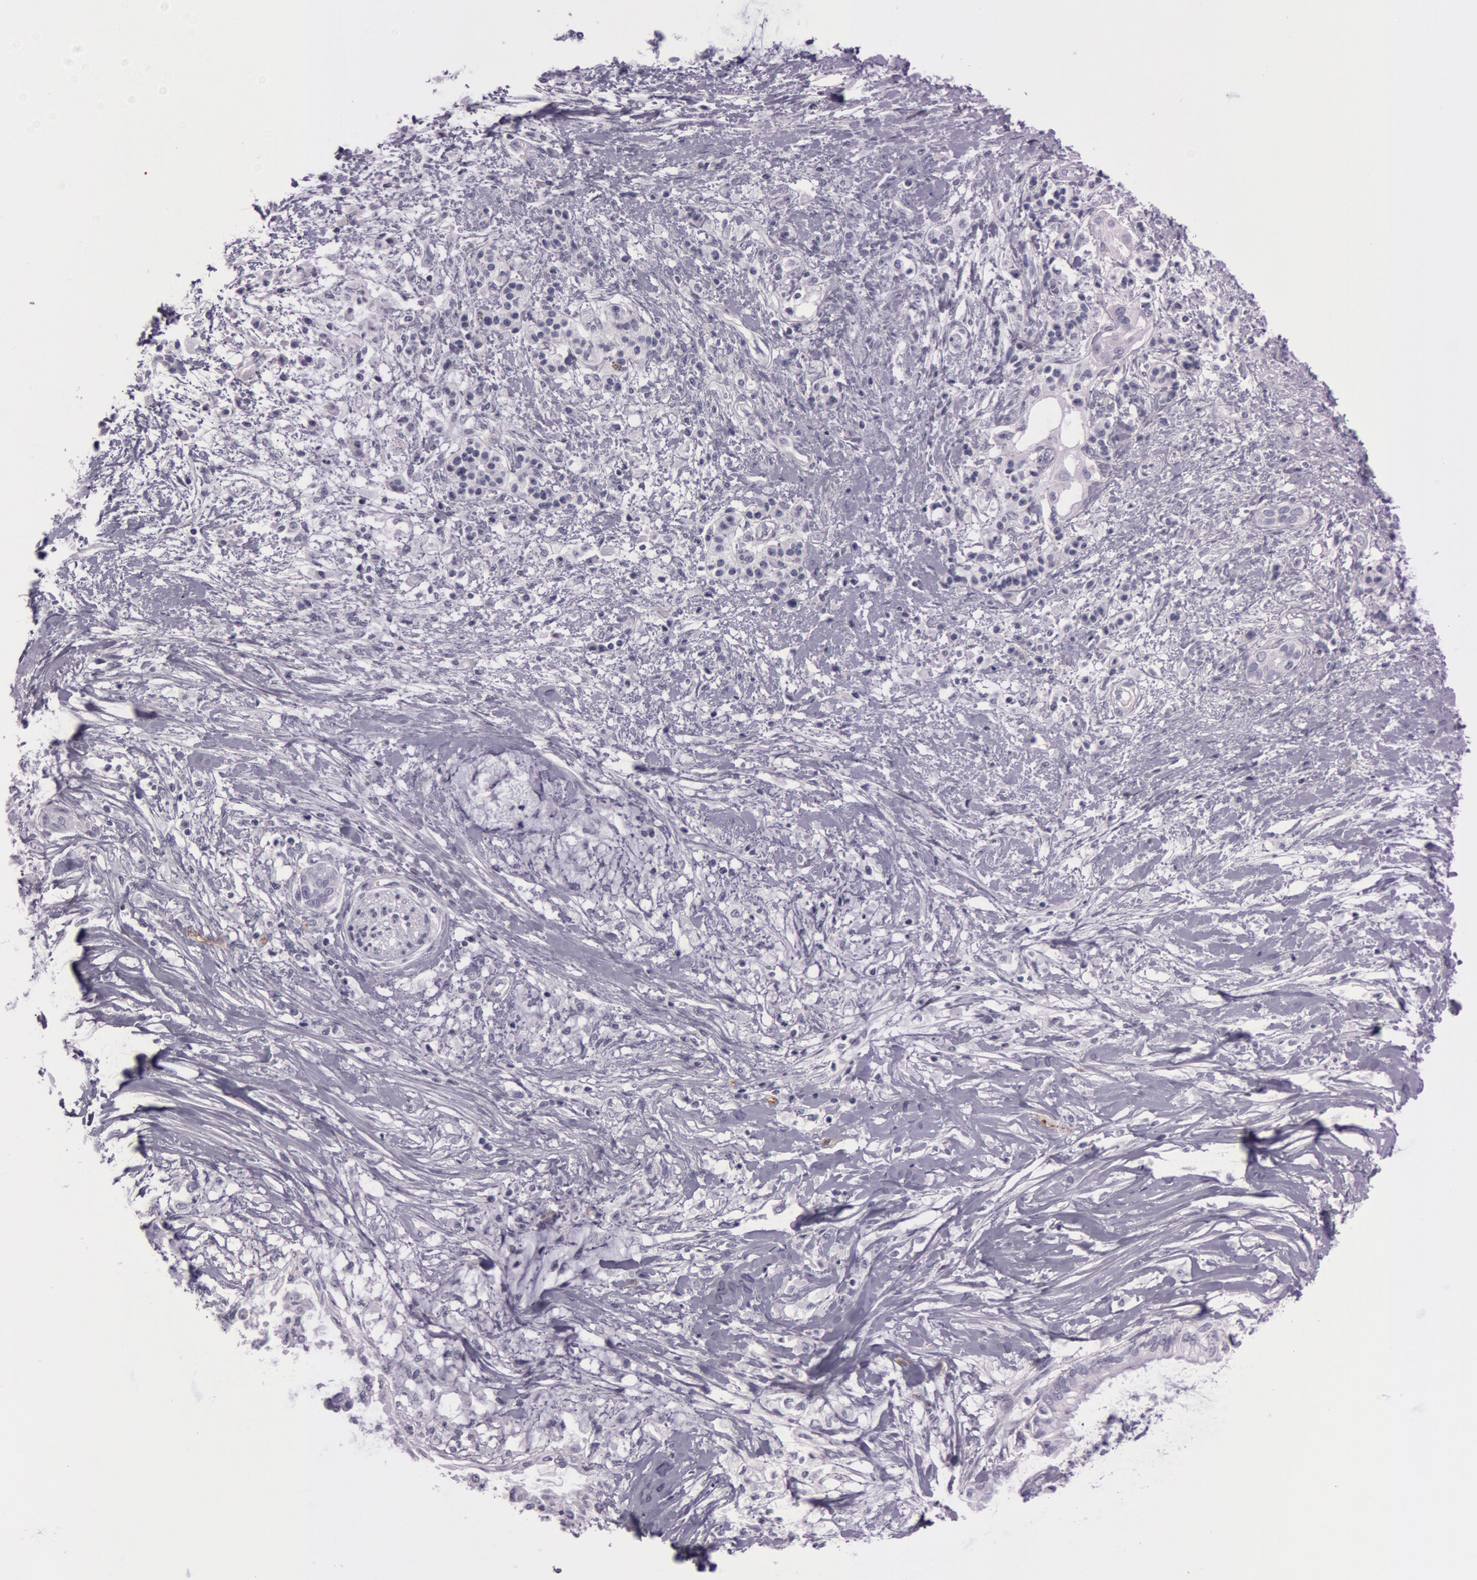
{"staining": {"intensity": "negative", "quantity": "none", "location": "none"}, "tissue": "pancreatic cancer", "cell_type": "Tumor cells", "image_type": "cancer", "snomed": [{"axis": "morphology", "description": "Adenocarcinoma, NOS"}, {"axis": "topography", "description": "Pancreas"}], "caption": "DAB immunohistochemical staining of human pancreatic cancer (adenocarcinoma) exhibits no significant positivity in tumor cells.", "gene": "FOLH1", "patient": {"sex": "female", "age": 64}}